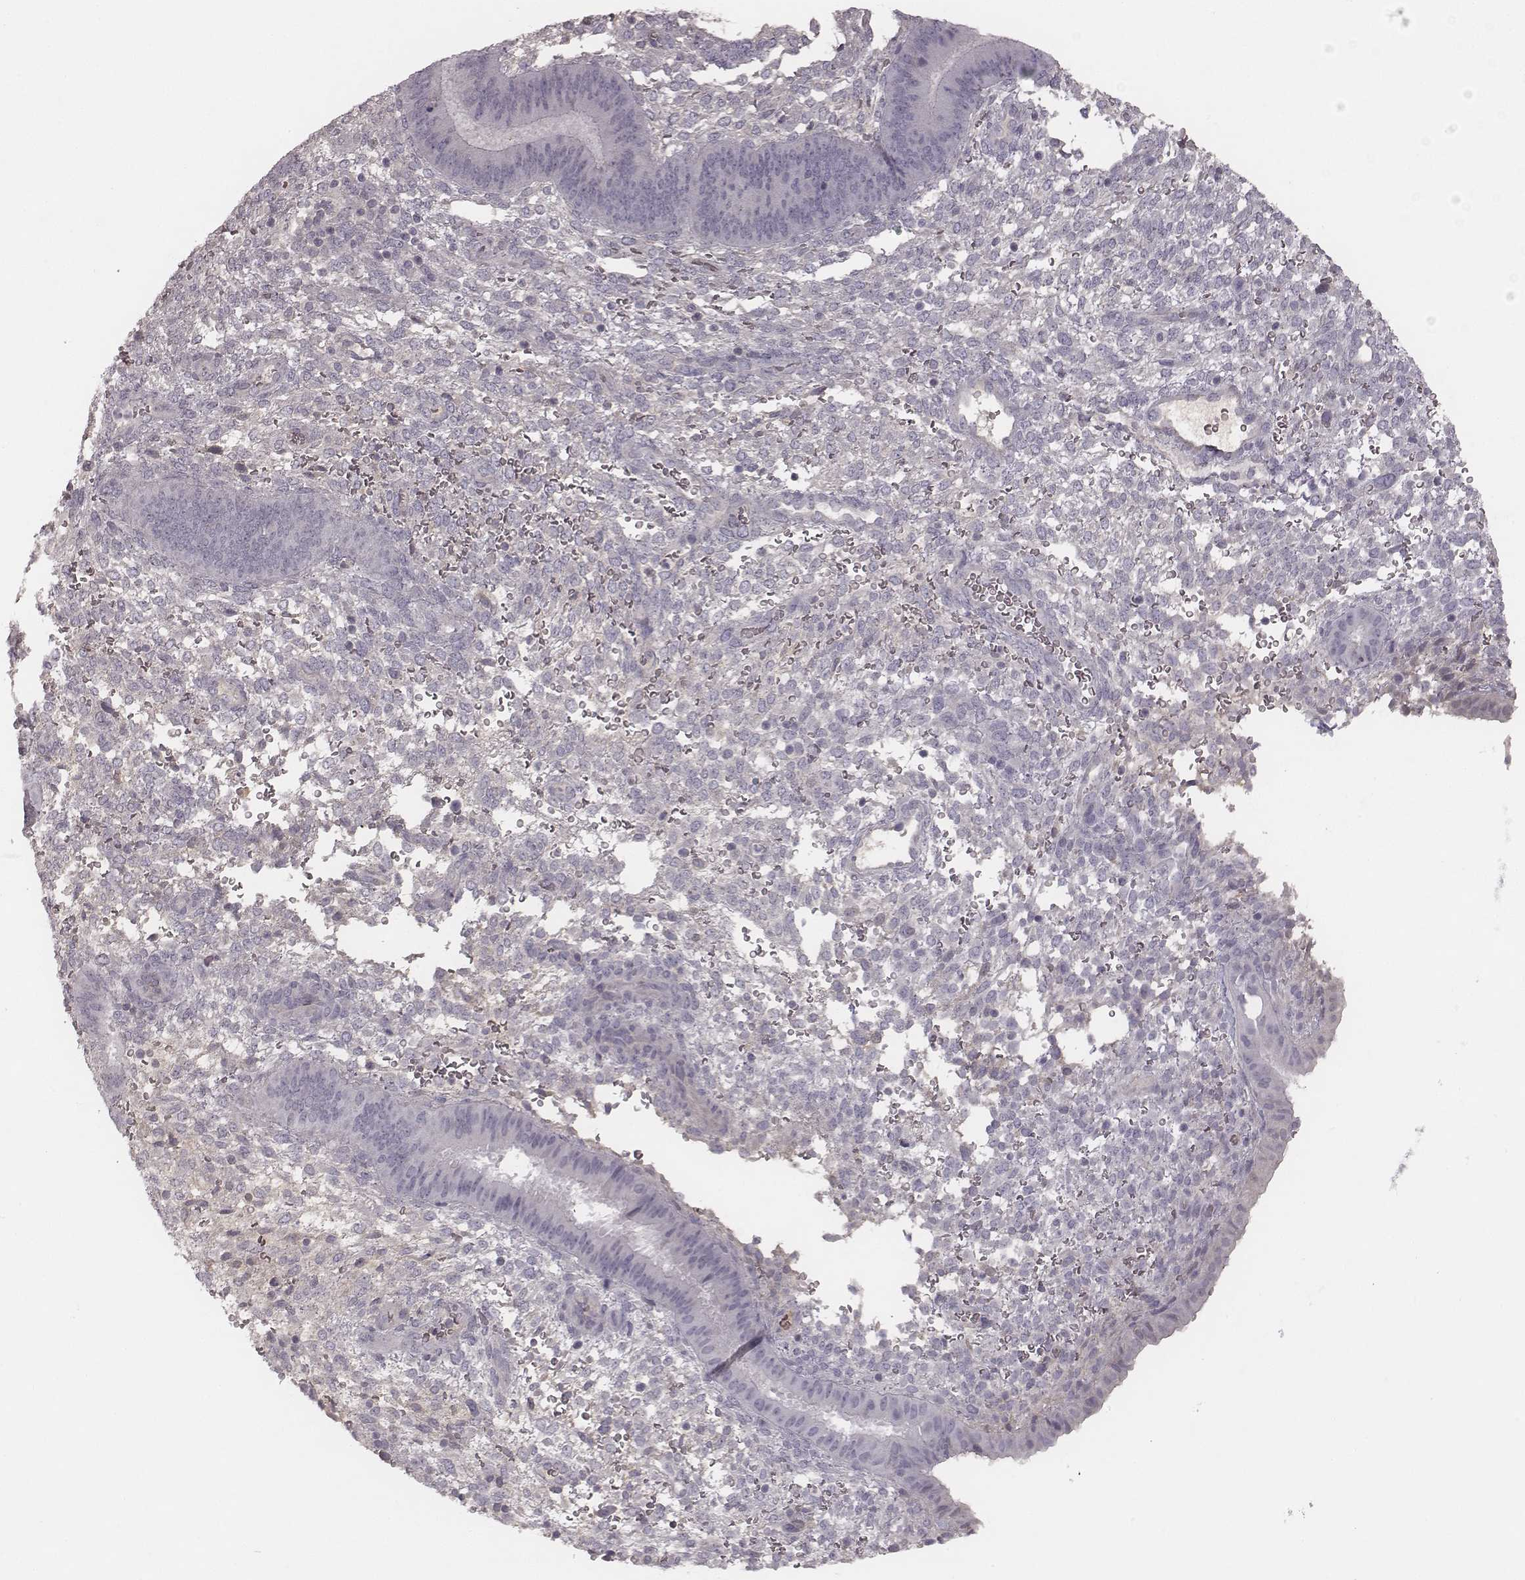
{"staining": {"intensity": "negative", "quantity": "none", "location": "none"}, "tissue": "endometrium", "cell_type": "Cells in endometrial stroma", "image_type": "normal", "snomed": [{"axis": "morphology", "description": "Normal tissue, NOS"}, {"axis": "topography", "description": "Endometrium"}], "caption": "Cells in endometrial stroma are negative for protein expression in benign human endometrium. (DAB (3,3'-diaminobenzidine) IHC visualized using brightfield microscopy, high magnification).", "gene": "TLX3", "patient": {"sex": "female", "age": 39}}